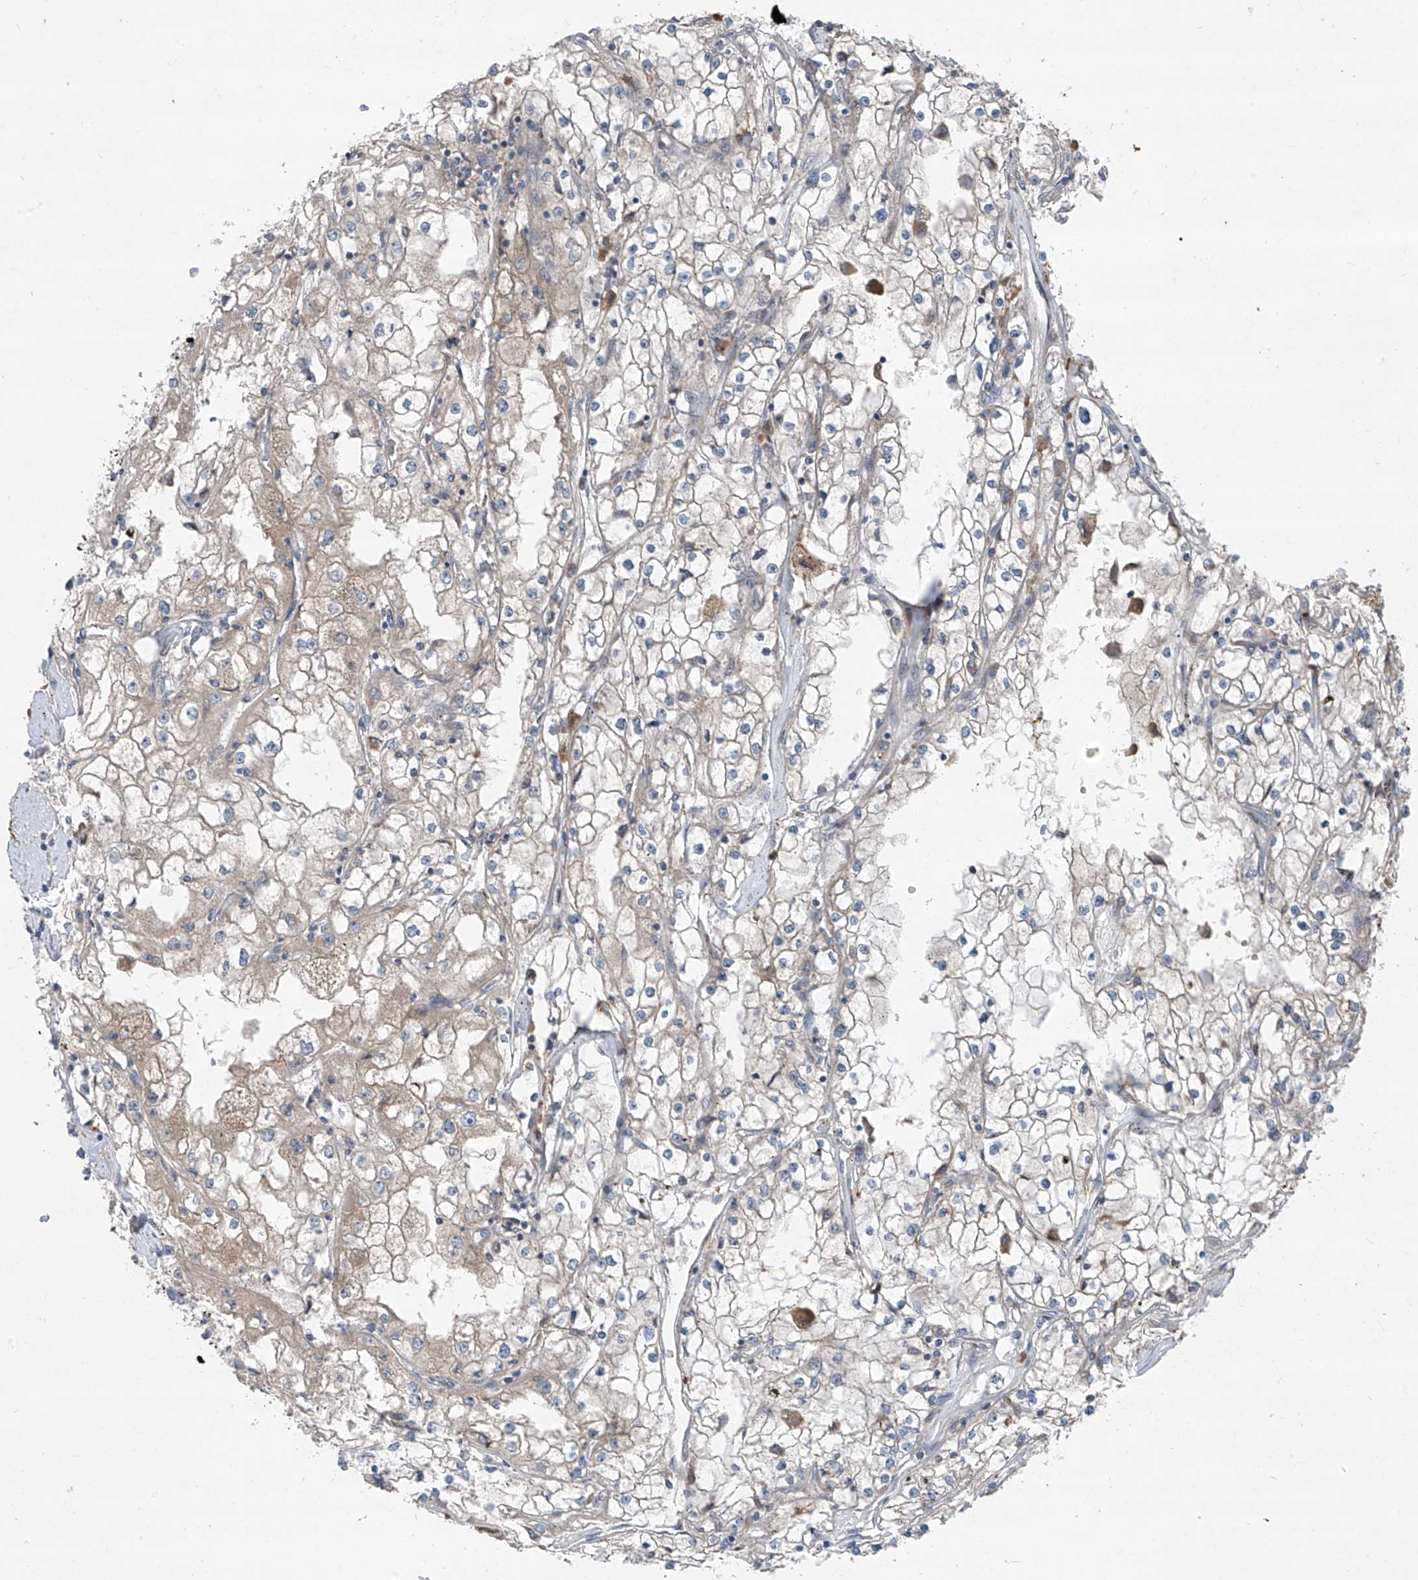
{"staining": {"intensity": "negative", "quantity": "none", "location": "none"}, "tissue": "renal cancer", "cell_type": "Tumor cells", "image_type": "cancer", "snomed": [{"axis": "morphology", "description": "Adenocarcinoma, NOS"}, {"axis": "topography", "description": "Kidney"}], "caption": "A photomicrograph of human renal cancer (adenocarcinoma) is negative for staining in tumor cells.", "gene": "FOXRED2", "patient": {"sex": "male", "age": 56}}